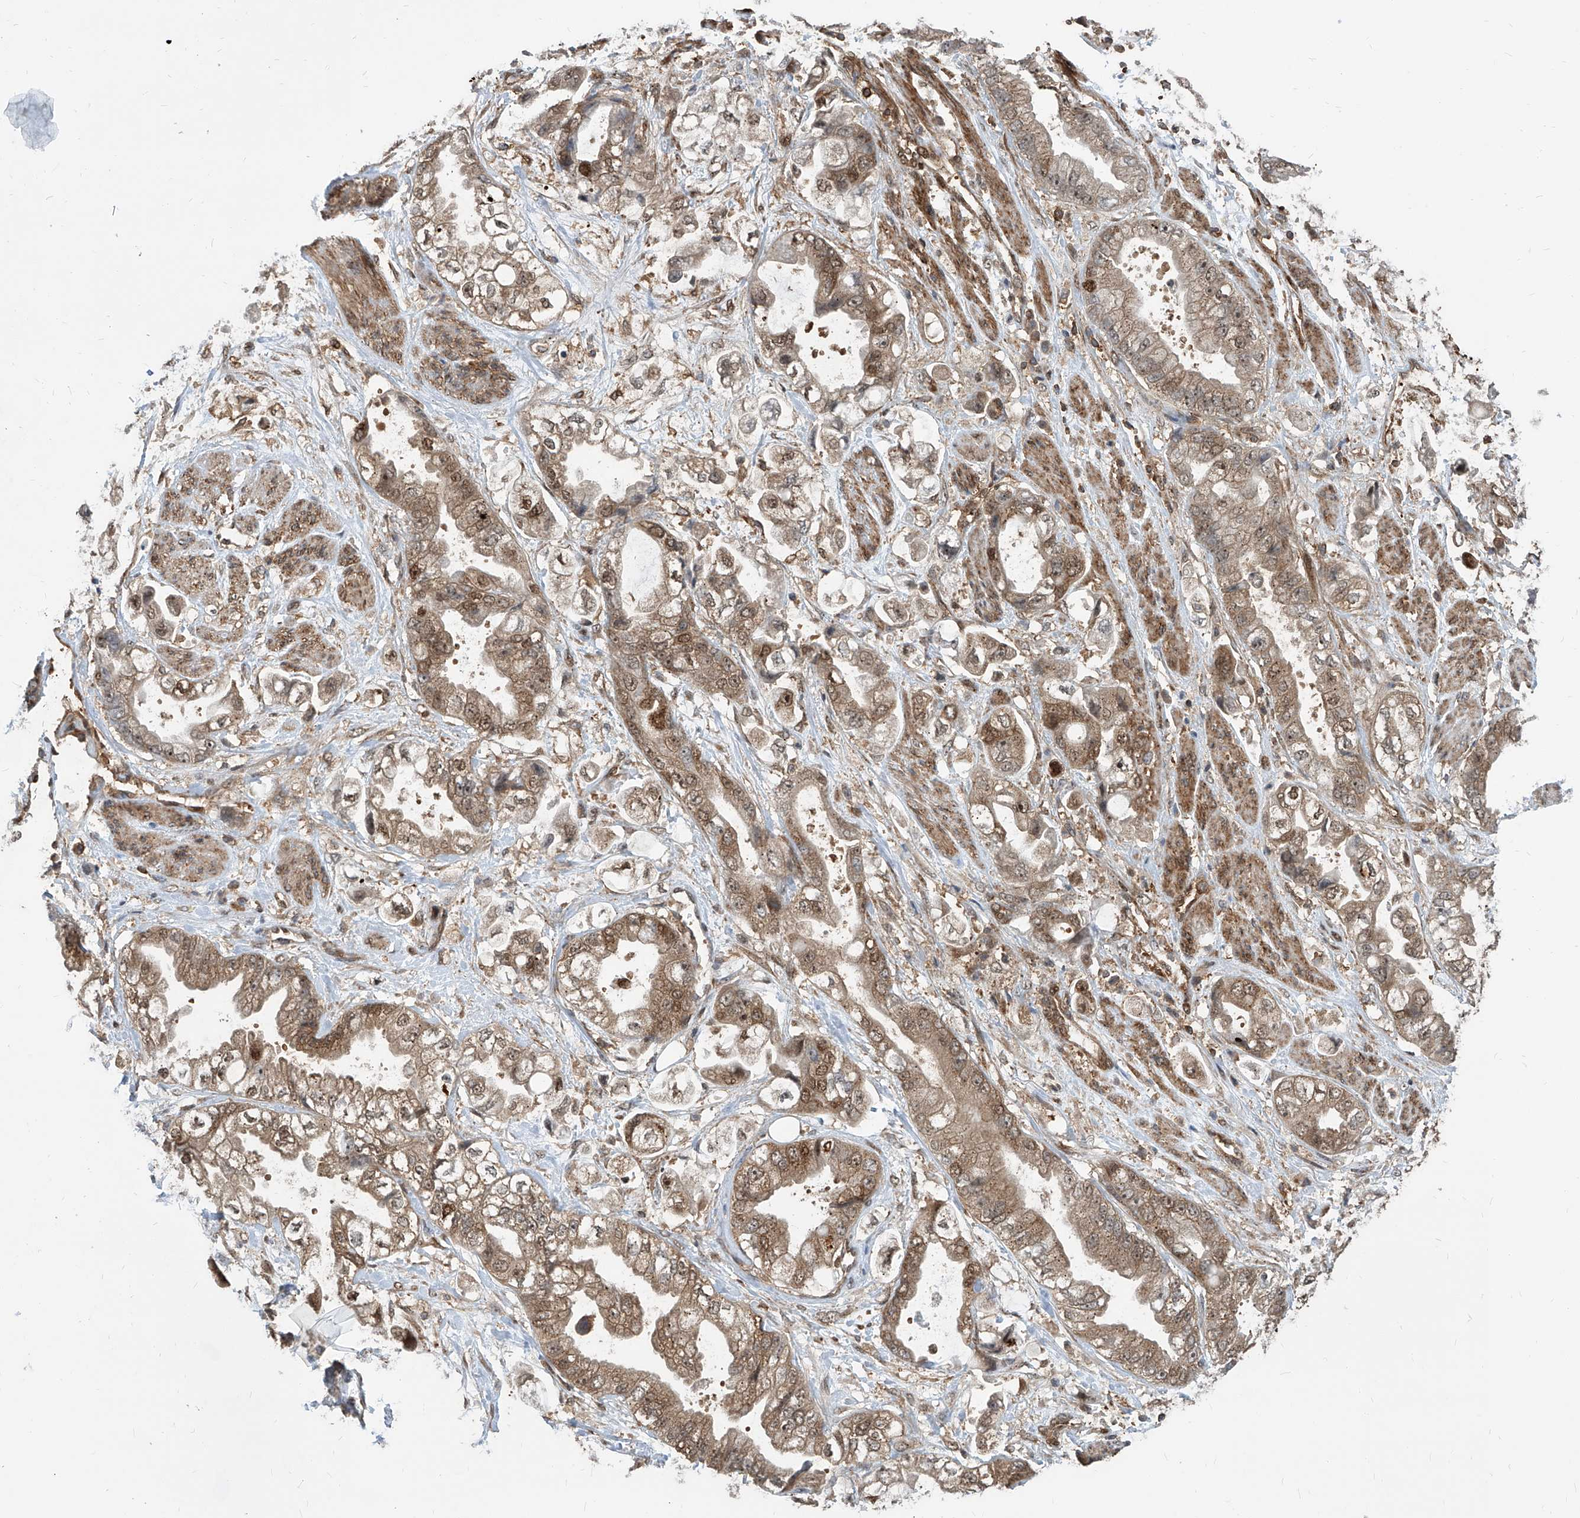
{"staining": {"intensity": "moderate", "quantity": ">75%", "location": "cytoplasmic/membranous,nuclear"}, "tissue": "stomach cancer", "cell_type": "Tumor cells", "image_type": "cancer", "snomed": [{"axis": "morphology", "description": "Adenocarcinoma, NOS"}, {"axis": "topography", "description": "Stomach"}], "caption": "Immunohistochemistry (IHC) (DAB) staining of stomach cancer displays moderate cytoplasmic/membranous and nuclear protein positivity in approximately >75% of tumor cells.", "gene": "MAGED2", "patient": {"sex": "male", "age": 62}}